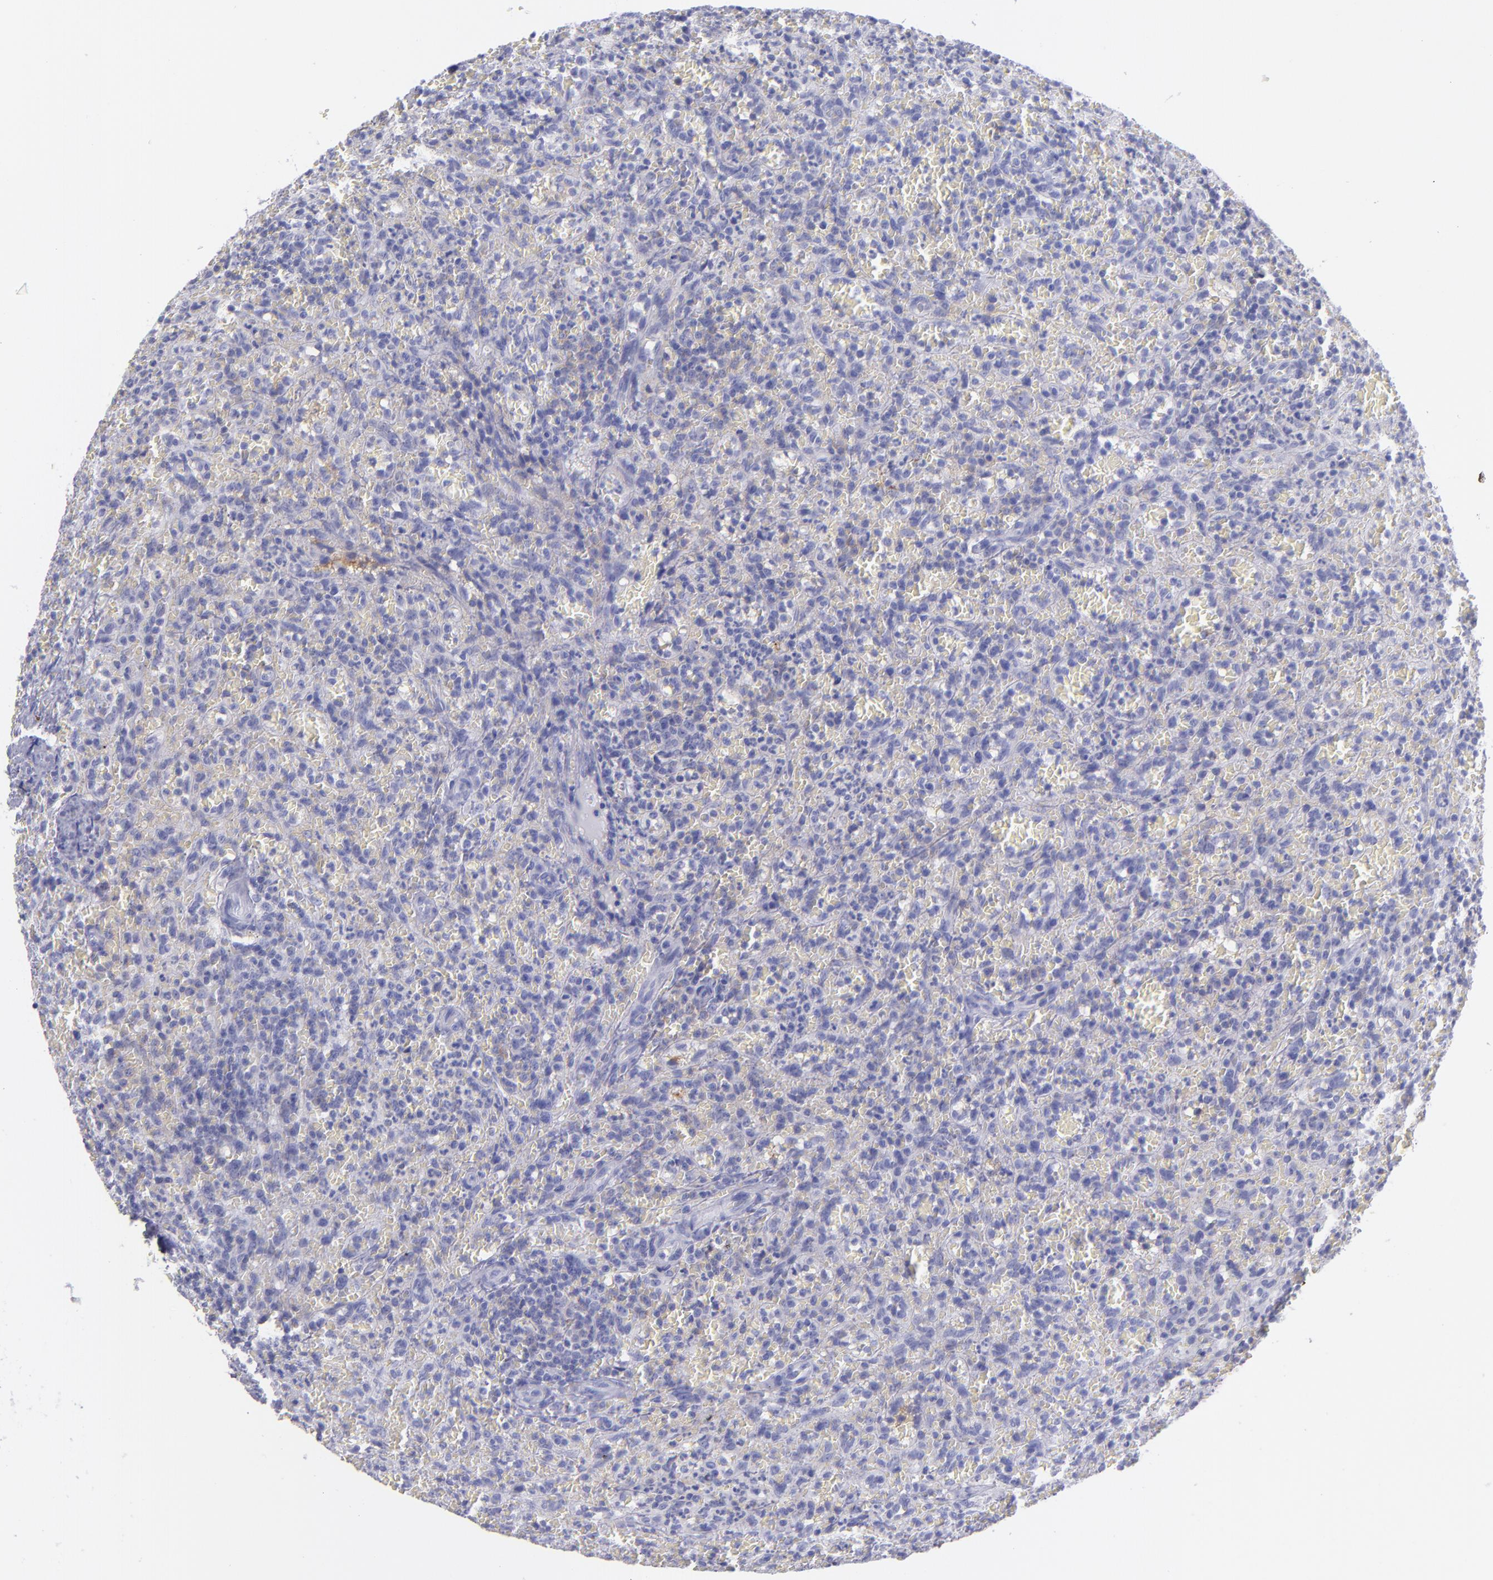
{"staining": {"intensity": "negative", "quantity": "none", "location": "none"}, "tissue": "lymphoma", "cell_type": "Tumor cells", "image_type": "cancer", "snomed": [{"axis": "morphology", "description": "Malignant lymphoma, non-Hodgkin's type, Low grade"}, {"axis": "topography", "description": "Spleen"}], "caption": "The IHC histopathology image has no significant expression in tumor cells of lymphoma tissue.", "gene": "CD82", "patient": {"sex": "female", "age": 64}}